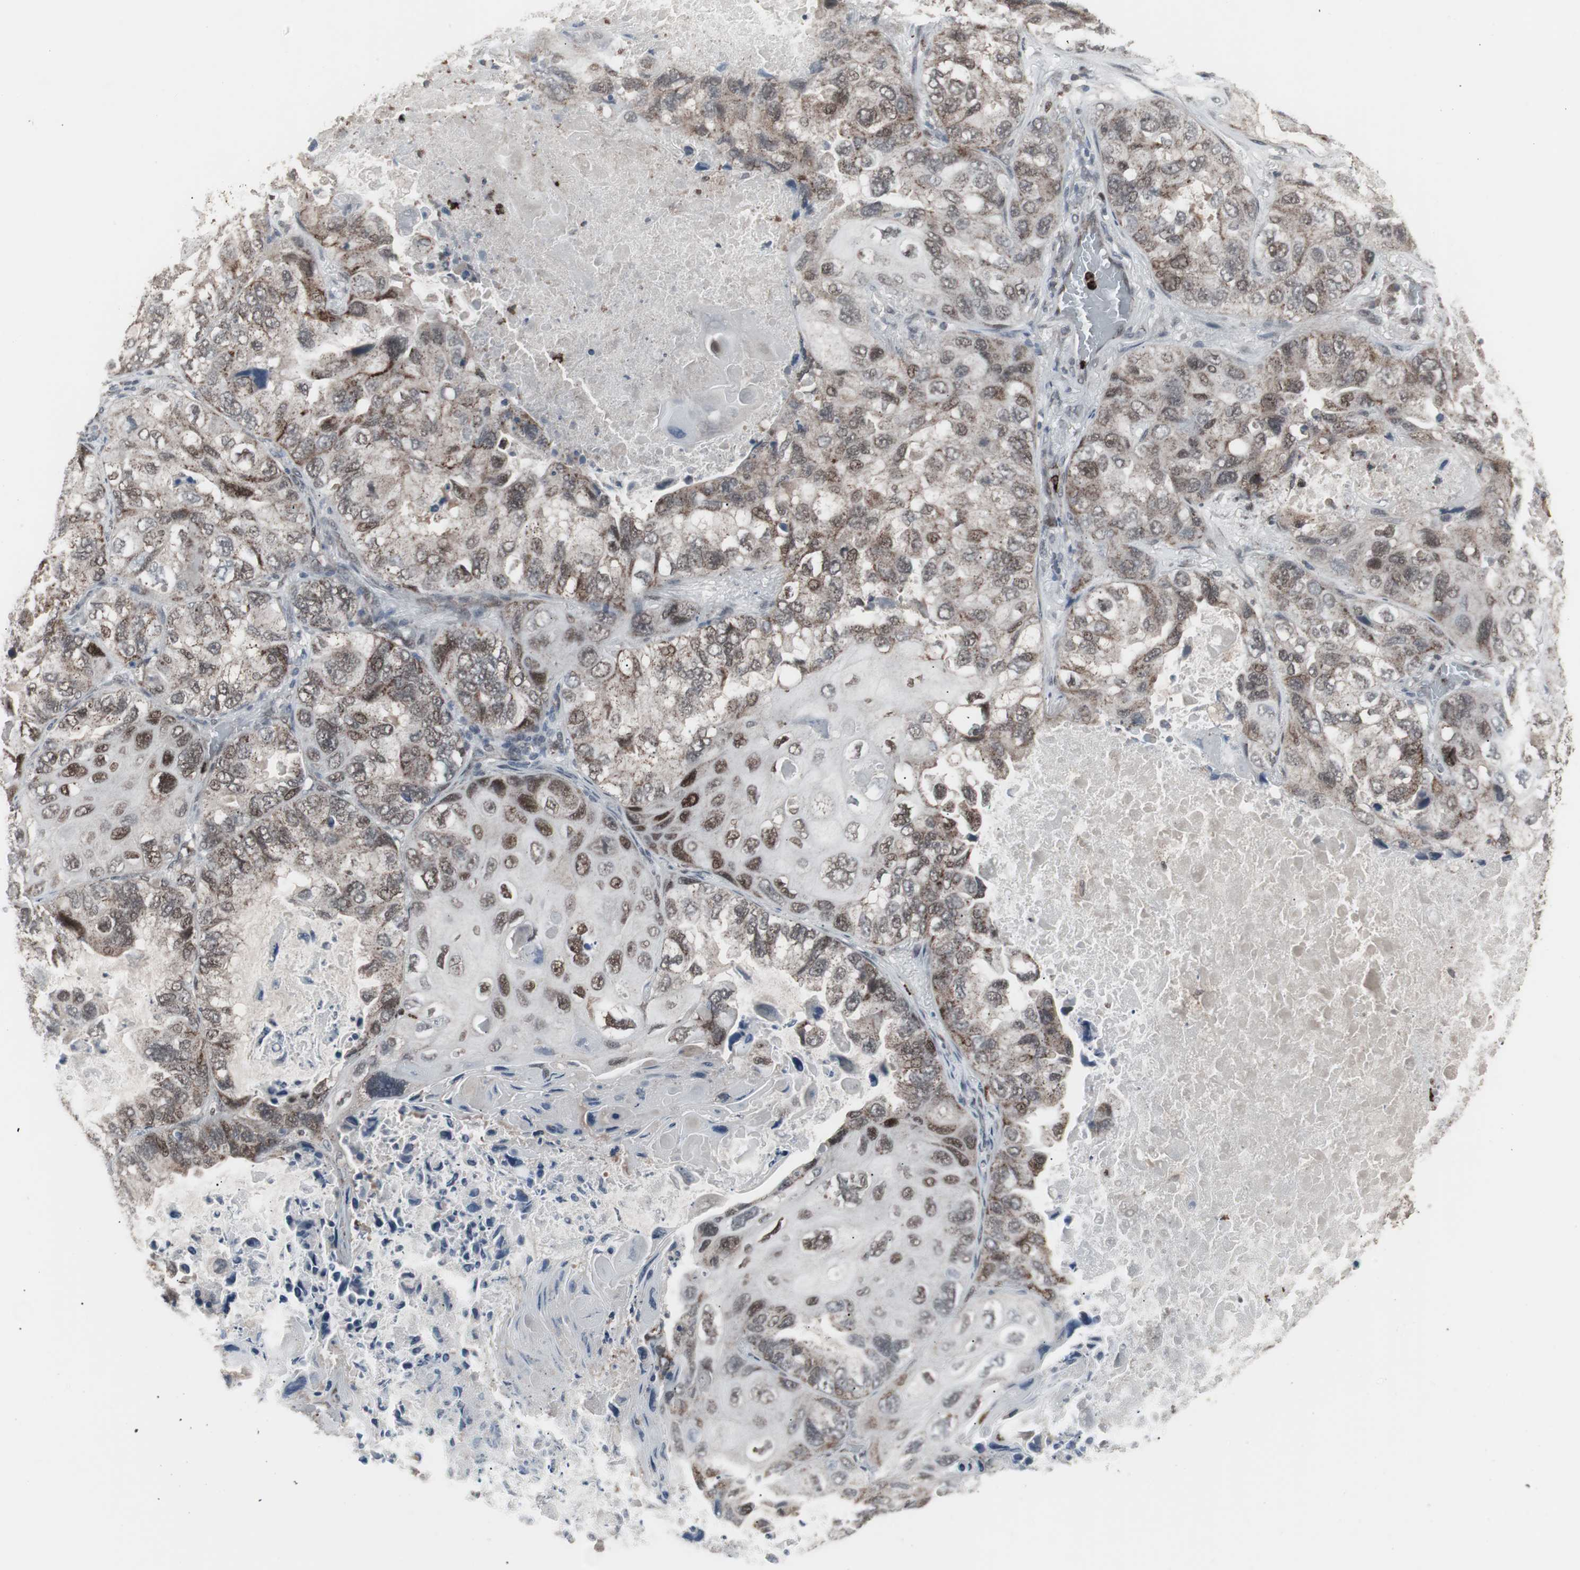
{"staining": {"intensity": "moderate", "quantity": ">75%", "location": "nuclear"}, "tissue": "lung cancer", "cell_type": "Tumor cells", "image_type": "cancer", "snomed": [{"axis": "morphology", "description": "Squamous cell carcinoma, NOS"}, {"axis": "topography", "description": "Lung"}], "caption": "DAB (3,3'-diaminobenzidine) immunohistochemical staining of lung cancer displays moderate nuclear protein expression in approximately >75% of tumor cells.", "gene": "RXRA", "patient": {"sex": "female", "age": 73}}